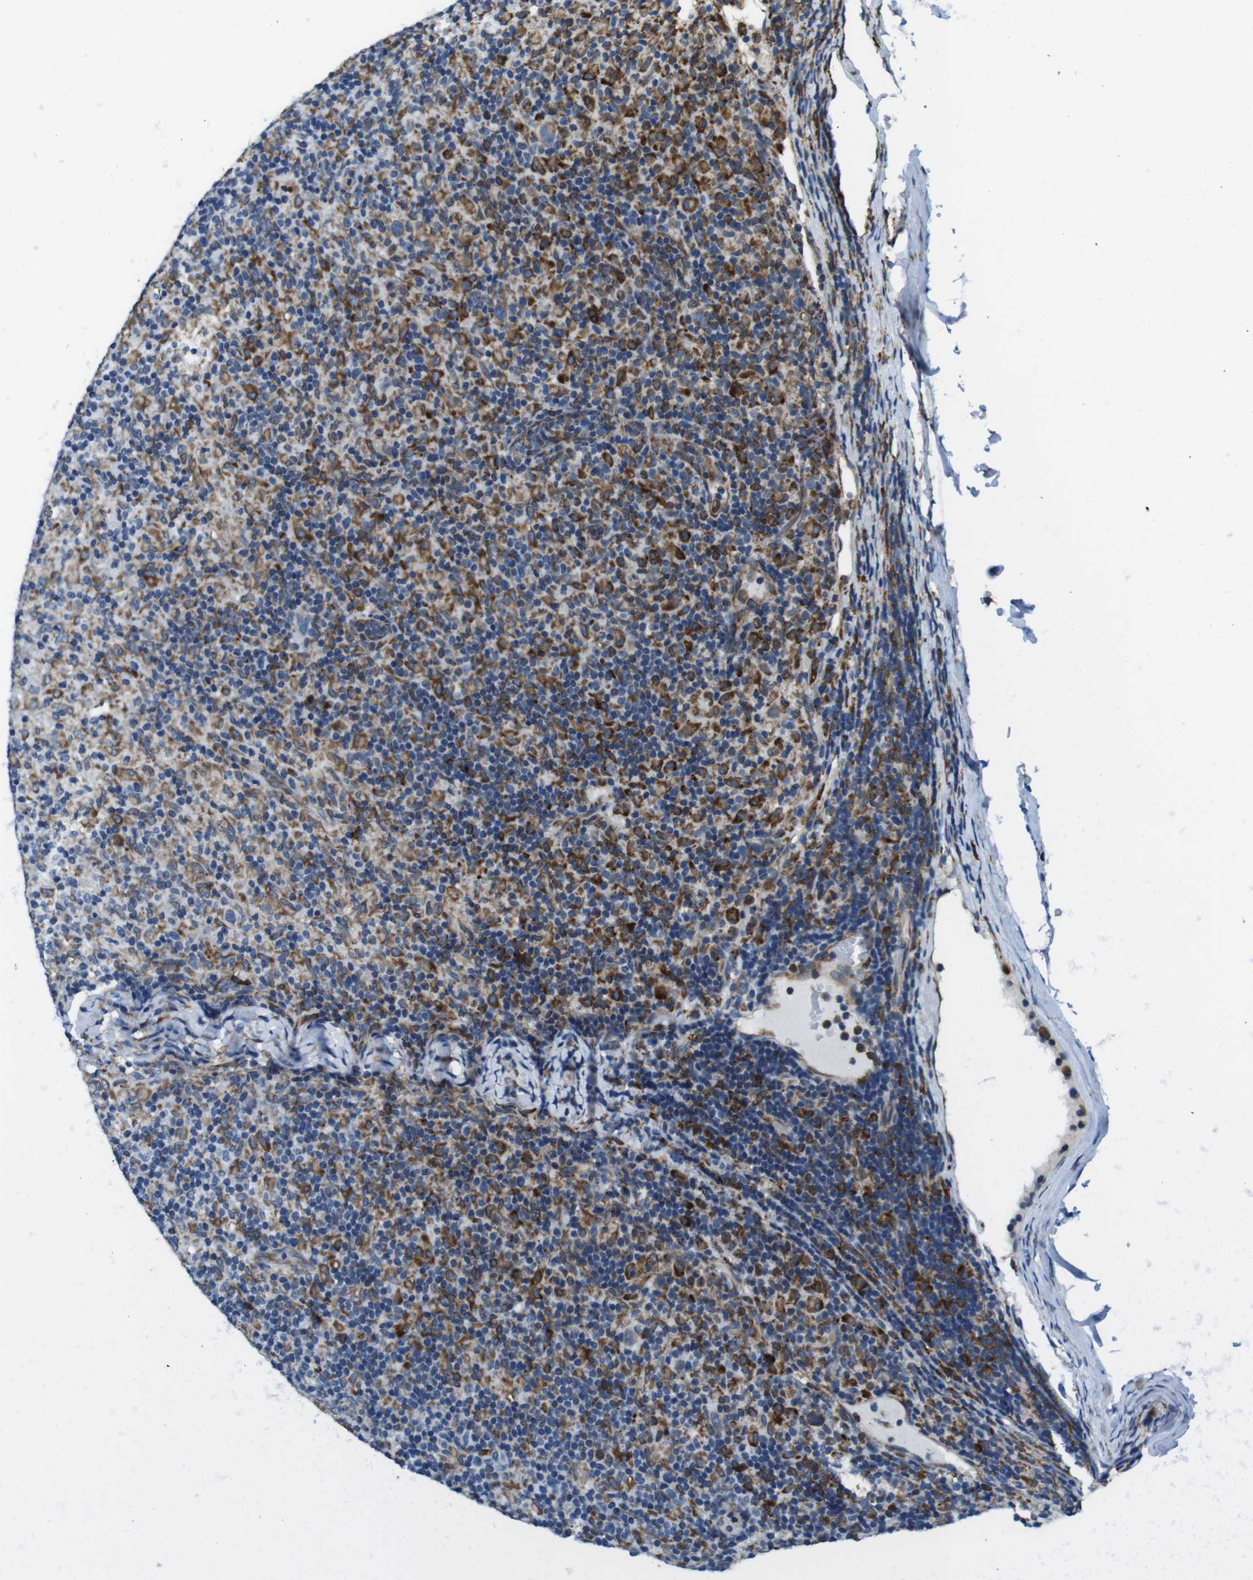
{"staining": {"intensity": "weak", "quantity": ">75%", "location": "cytoplasmic/membranous"}, "tissue": "lymphoma", "cell_type": "Tumor cells", "image_type": "cancer", "snomed": [{"axis": "morphology", "description": "Hodgkin's disease, NOS"}, {"axis": "topography", "description": "Lymph node"}], "caption": "This photomicrograph displays IHC staining of Hodgkin's disease, with low weak cytoplasmic/membranous expression in approximately >75% of tumor cells.", "gene": "UGGT1", "patient": {"sex": "male", "age": 70}}